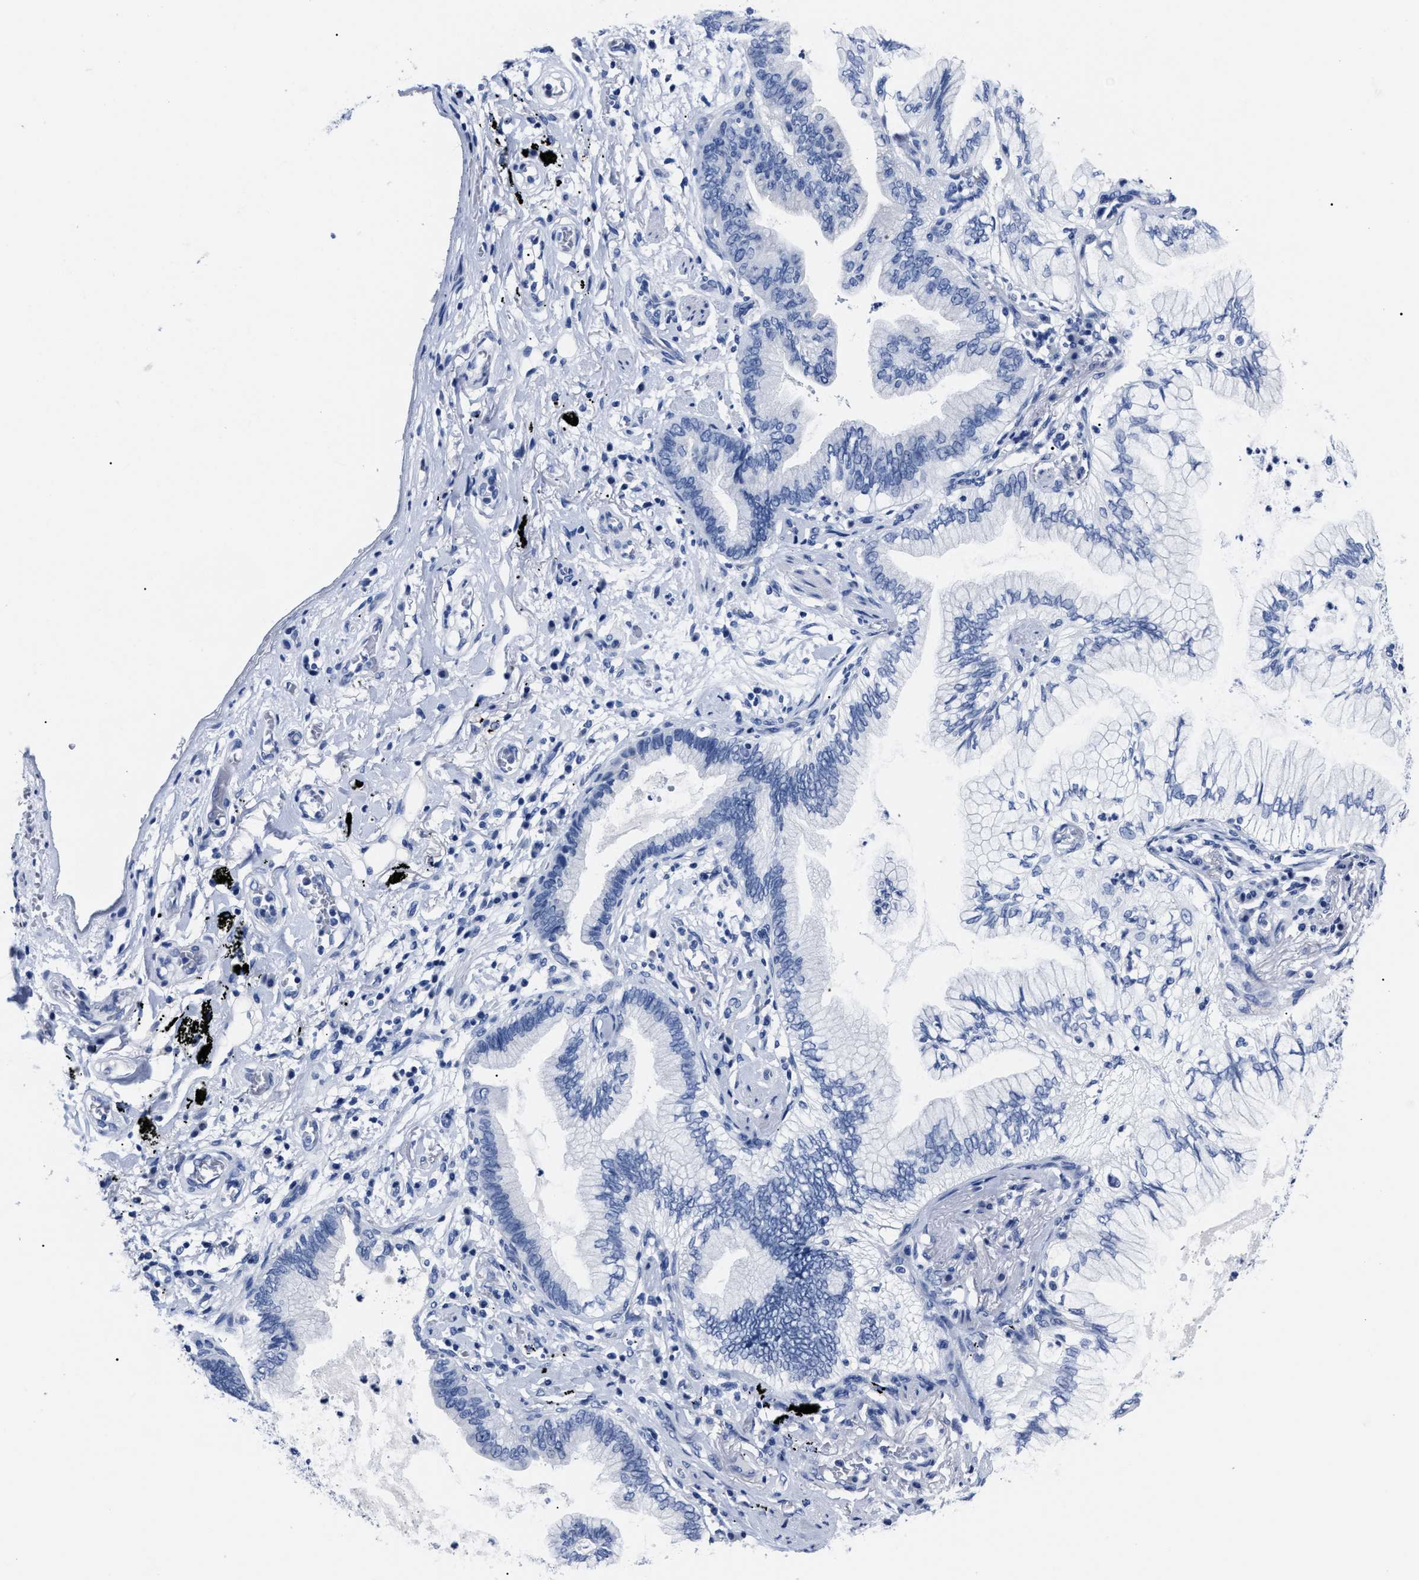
{"staining": {"intensity": "negative", "quantity": "none", "location": "none"}, "tissue": "lung cancer", "cell_type": "Tumor cells", "image_type": "cancer", "snomed": [{"axis": "morphology", "description": "Normal tissue, NOS"}, {"axis": "morphology", "description": "Adenocarcinoma, NOS"}, {"axis": "topography", "description": "Bronchus"}, {"axis": "topography", "description": "Lung"}], "caption": "There is no significant expression in tumor cells of adenocarcinoma (lung).", "gene": "ALPG", "patient": {"sex": "female", "age": 70}}